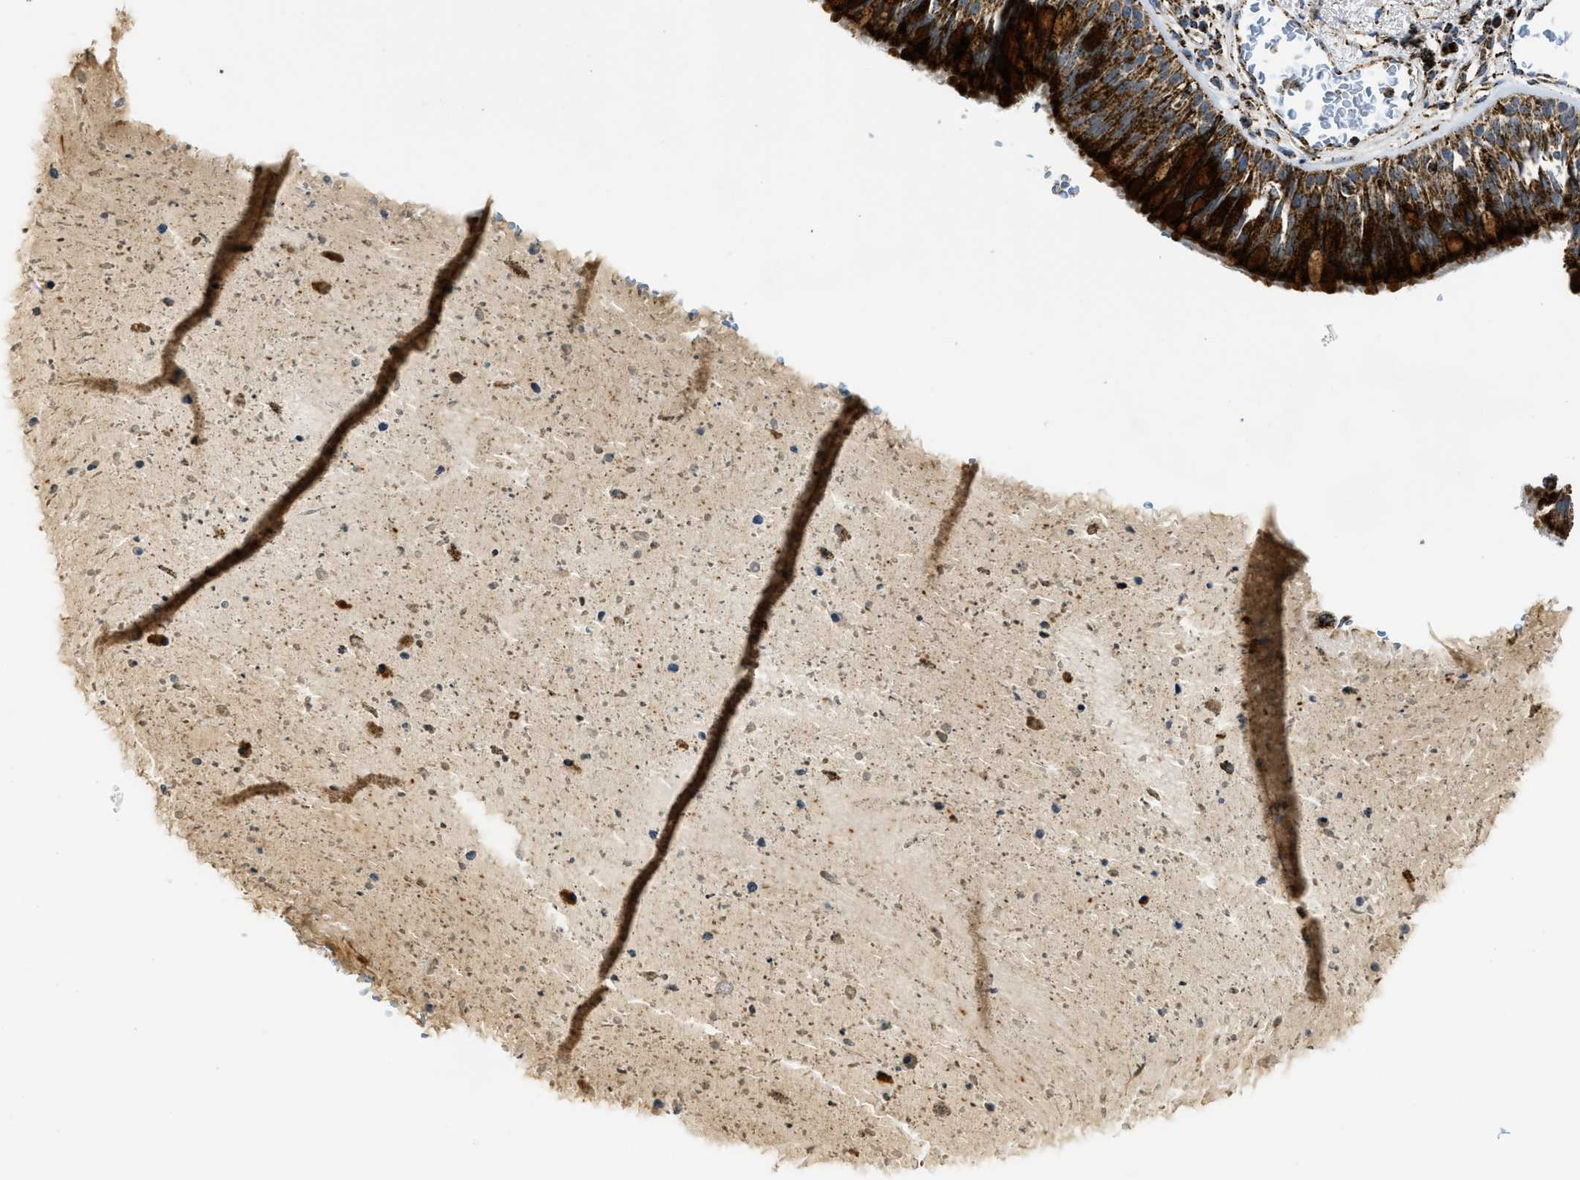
{"staining": {"intensity": "strong", "quantity": ">75%", "location": "cytoplasmic/membranous"}, "tissue": "bronchus", "cell_type": "Respiratory epithelial cells", "image_type": "normal", "snomed": [{"axis": "morphology", "description": "Normal tissue, NOS"}, {"axis": "morphology", "description": "Adenocarcinoma, NOS"}, {"axis": "morphology", "description": "Adenocarcinoma, metastatic, NOS"}, {"axis": "topography", "description": "Lymph node"}, {"axis": "topography", "description": "Bronchus"}, {"axis": "topography", "description": "Lung"}], "caption": "Immunohistochemical staining of benign bronchus demonstrates strong cytoplasmic/membranous protein expression in approximately >75% of respiratory epithelial cells.", "gene": "SQOR", "patient": {"sex": "female", "age": 54}}